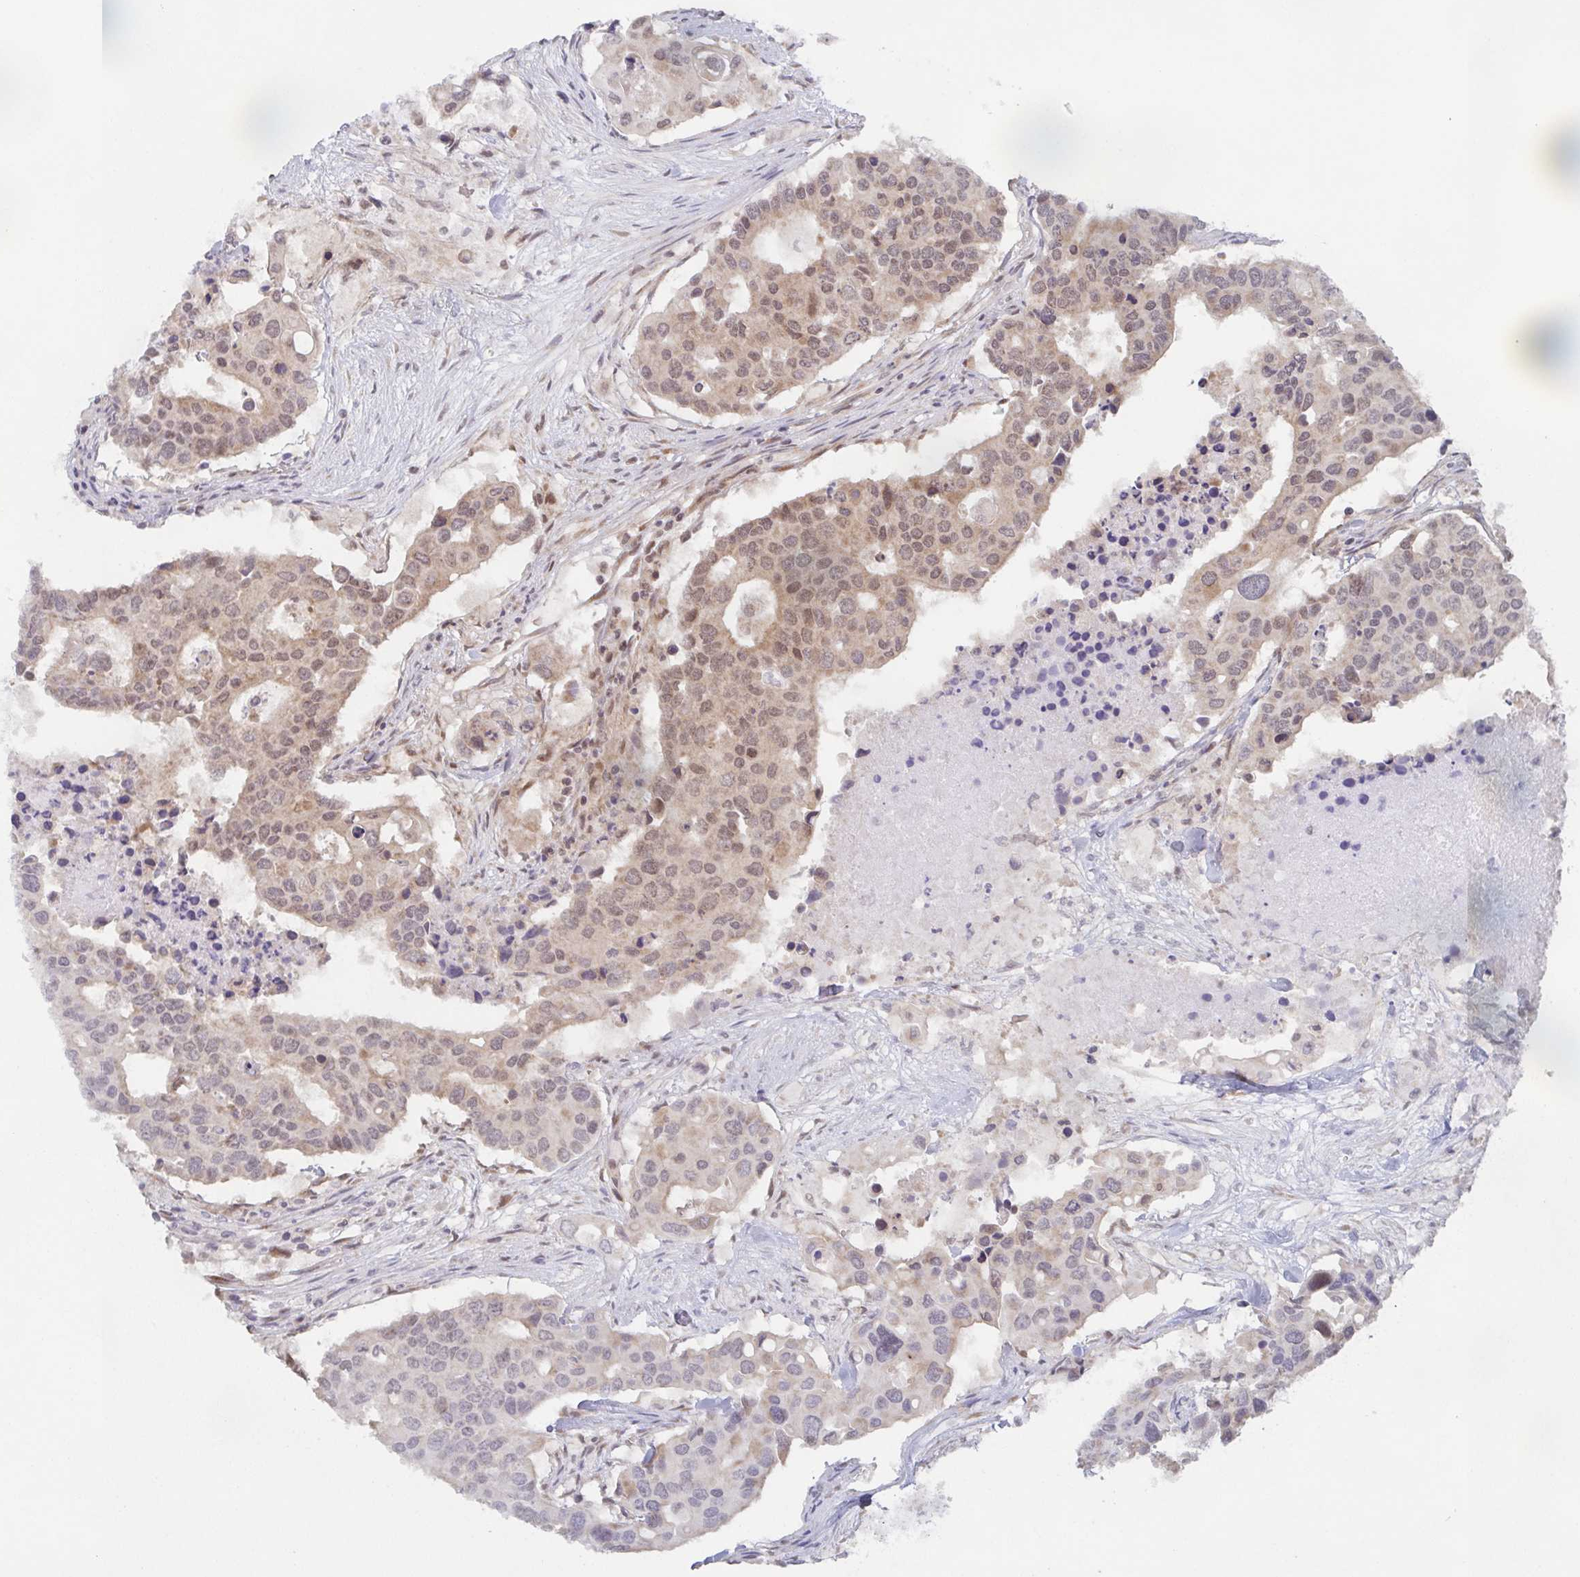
{"staining": {"intensity": "weak", "quantity": "25%-75%", "location": "nuclear"}, "tissue": "colorectal cancer", "cell_type": "Tumor cells", "image_type": "cancer", "snomed": [{"axis": "morphology", "description": "Adenocarcinoma, NOS"}, {"axis": "topography", "description": "Colon"}], "caption": "Immunohistochemistry of human colorectal cancer shows low levels of weak nuclear staining in approximately 25%-75% of tumor cells.", "gene": "POU2F3", "patient": {"sex": "male", "age": 77}}